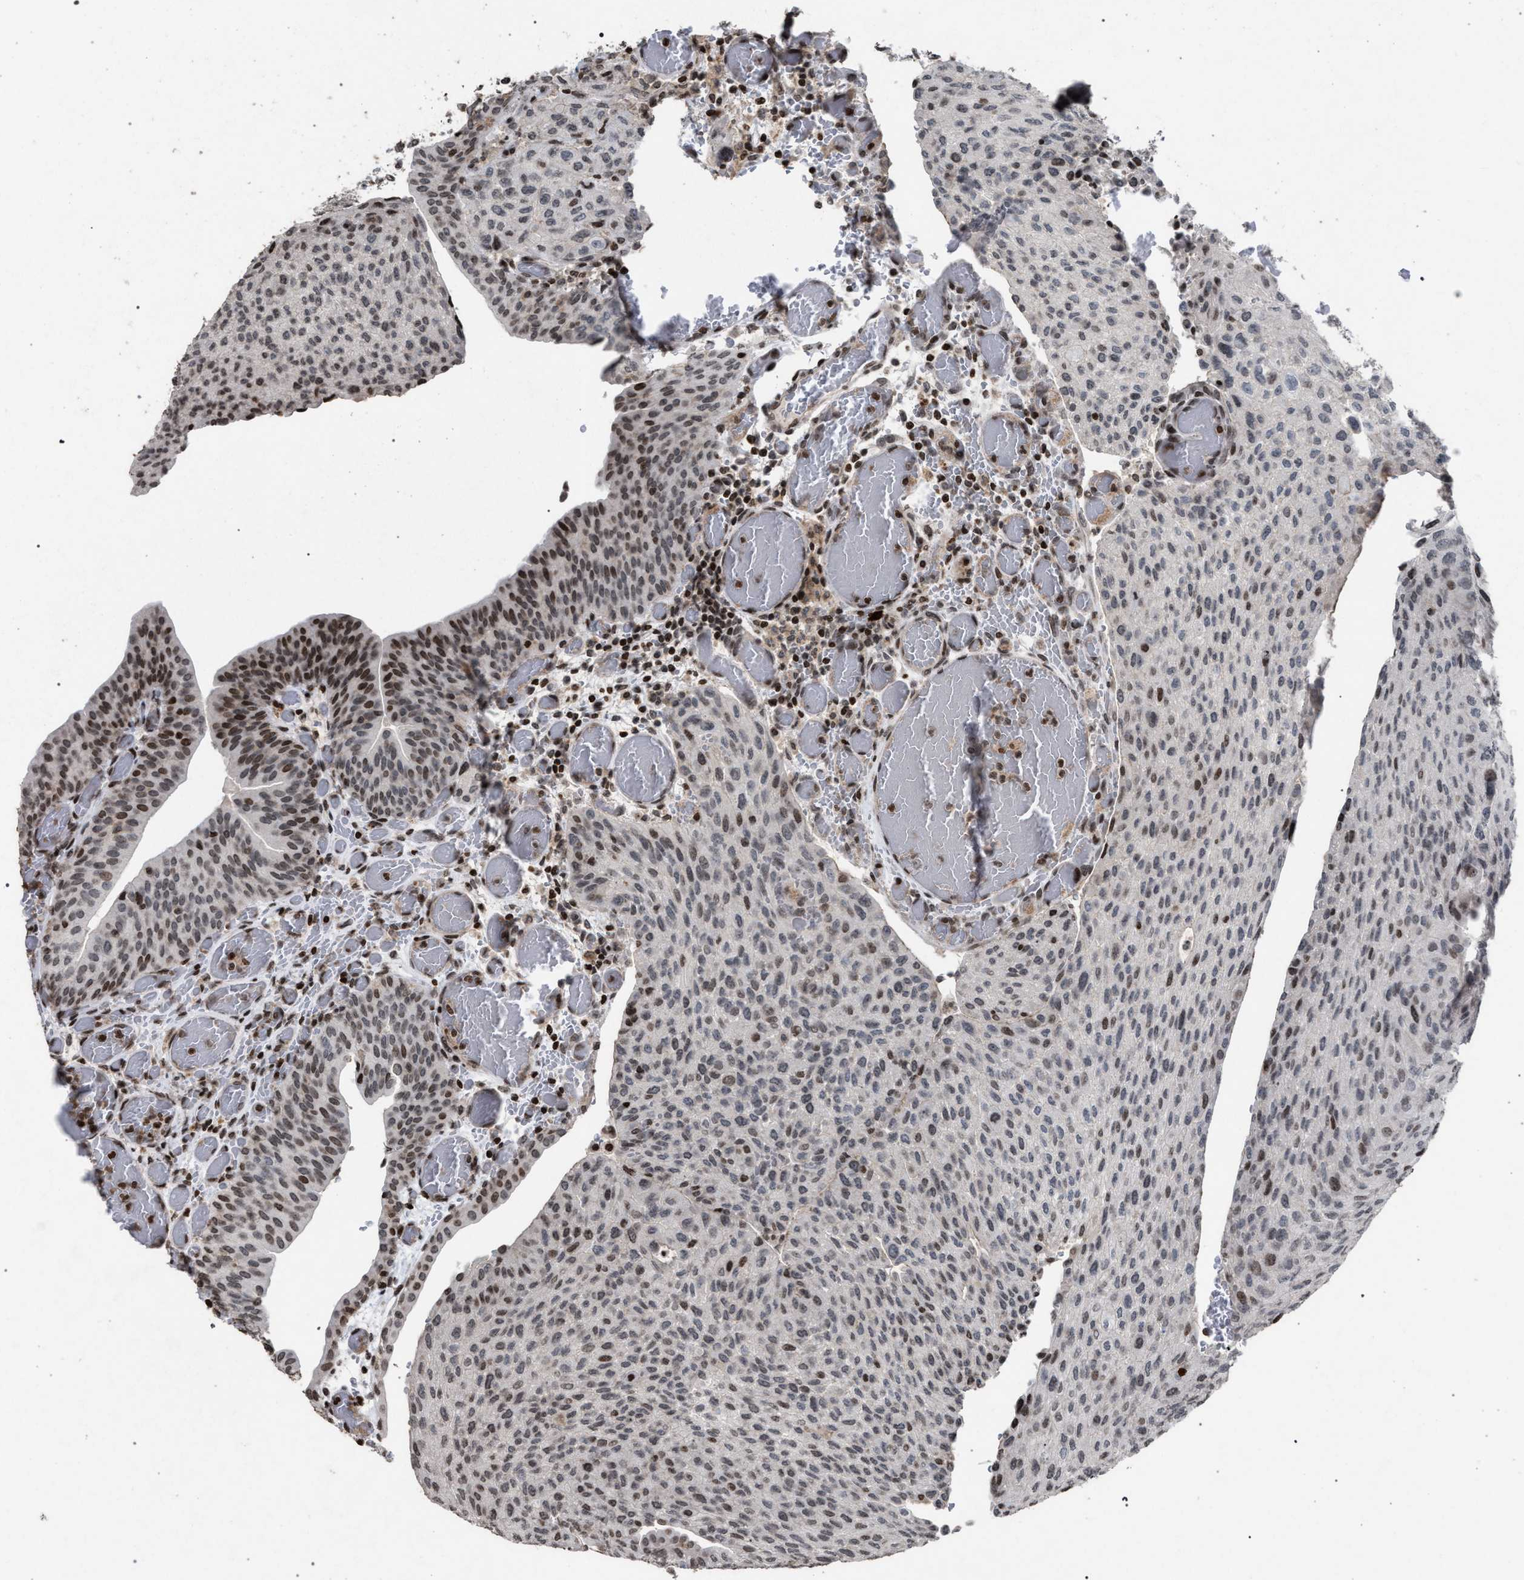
{"staining": {"intensity": "moderate", "quantity": "<25%", "location": "nuclear"}, "tissue": "urothelial cancer", "cell_type": "Tumor cells", "image_type": "cancer", "snomed": [{"axis": "morphology", "description": "Urothelial carcinoma, Low grade"}, {"axis": "morphology", "description": "Urothelial carcinoma, High grade"}, {"axis": "topography", "description": "Urinary bladder"}], "caption": "Urothelial cancer stained with a protein marker shows moderate staining in tumor cells.", "gene": "FOXD3", "patient": {"sex": "male", "age": 35}}